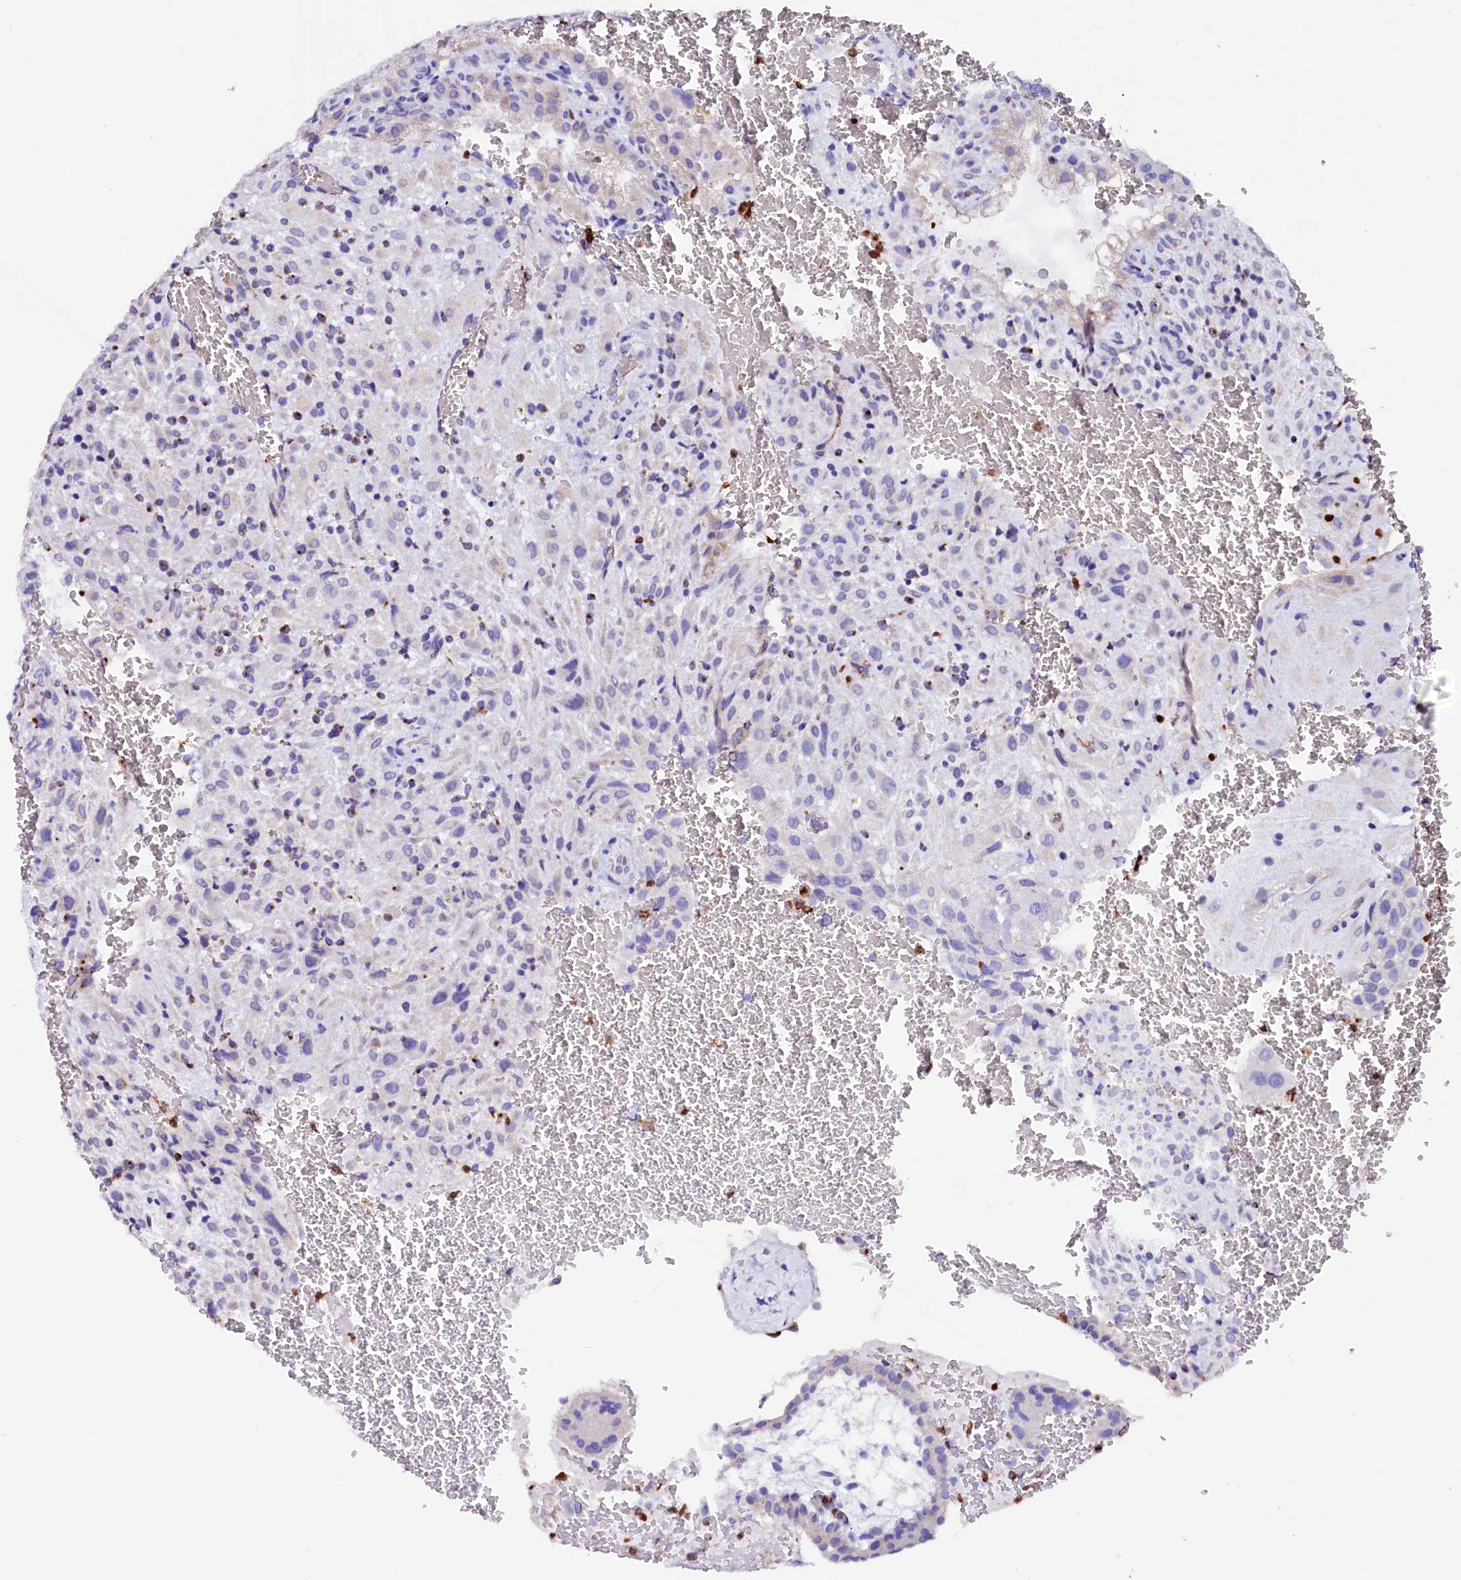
{"staining": {"intensity": "negative", "quantity": "none", "location": "none"}, "tissue": "placenta", "cell_type": "Decidual cells", "image_type": "normal", "snomed": [{"axis": "morphology", "description": "Normal tissue, NOS"}, {"axis": "topography", "description": "Placenta"}], "caption": "A micrograph of placenta stained for a protein displays no brown staining in decidual cells. Brightfield microscopy of IHC stained with DAB (3,3'-diaminobenzidine) (brown) and hematoxylin (blue), captured at high magnification.", "gene": "RAB27A", "patient": {"sex": "female", "age": 35}}